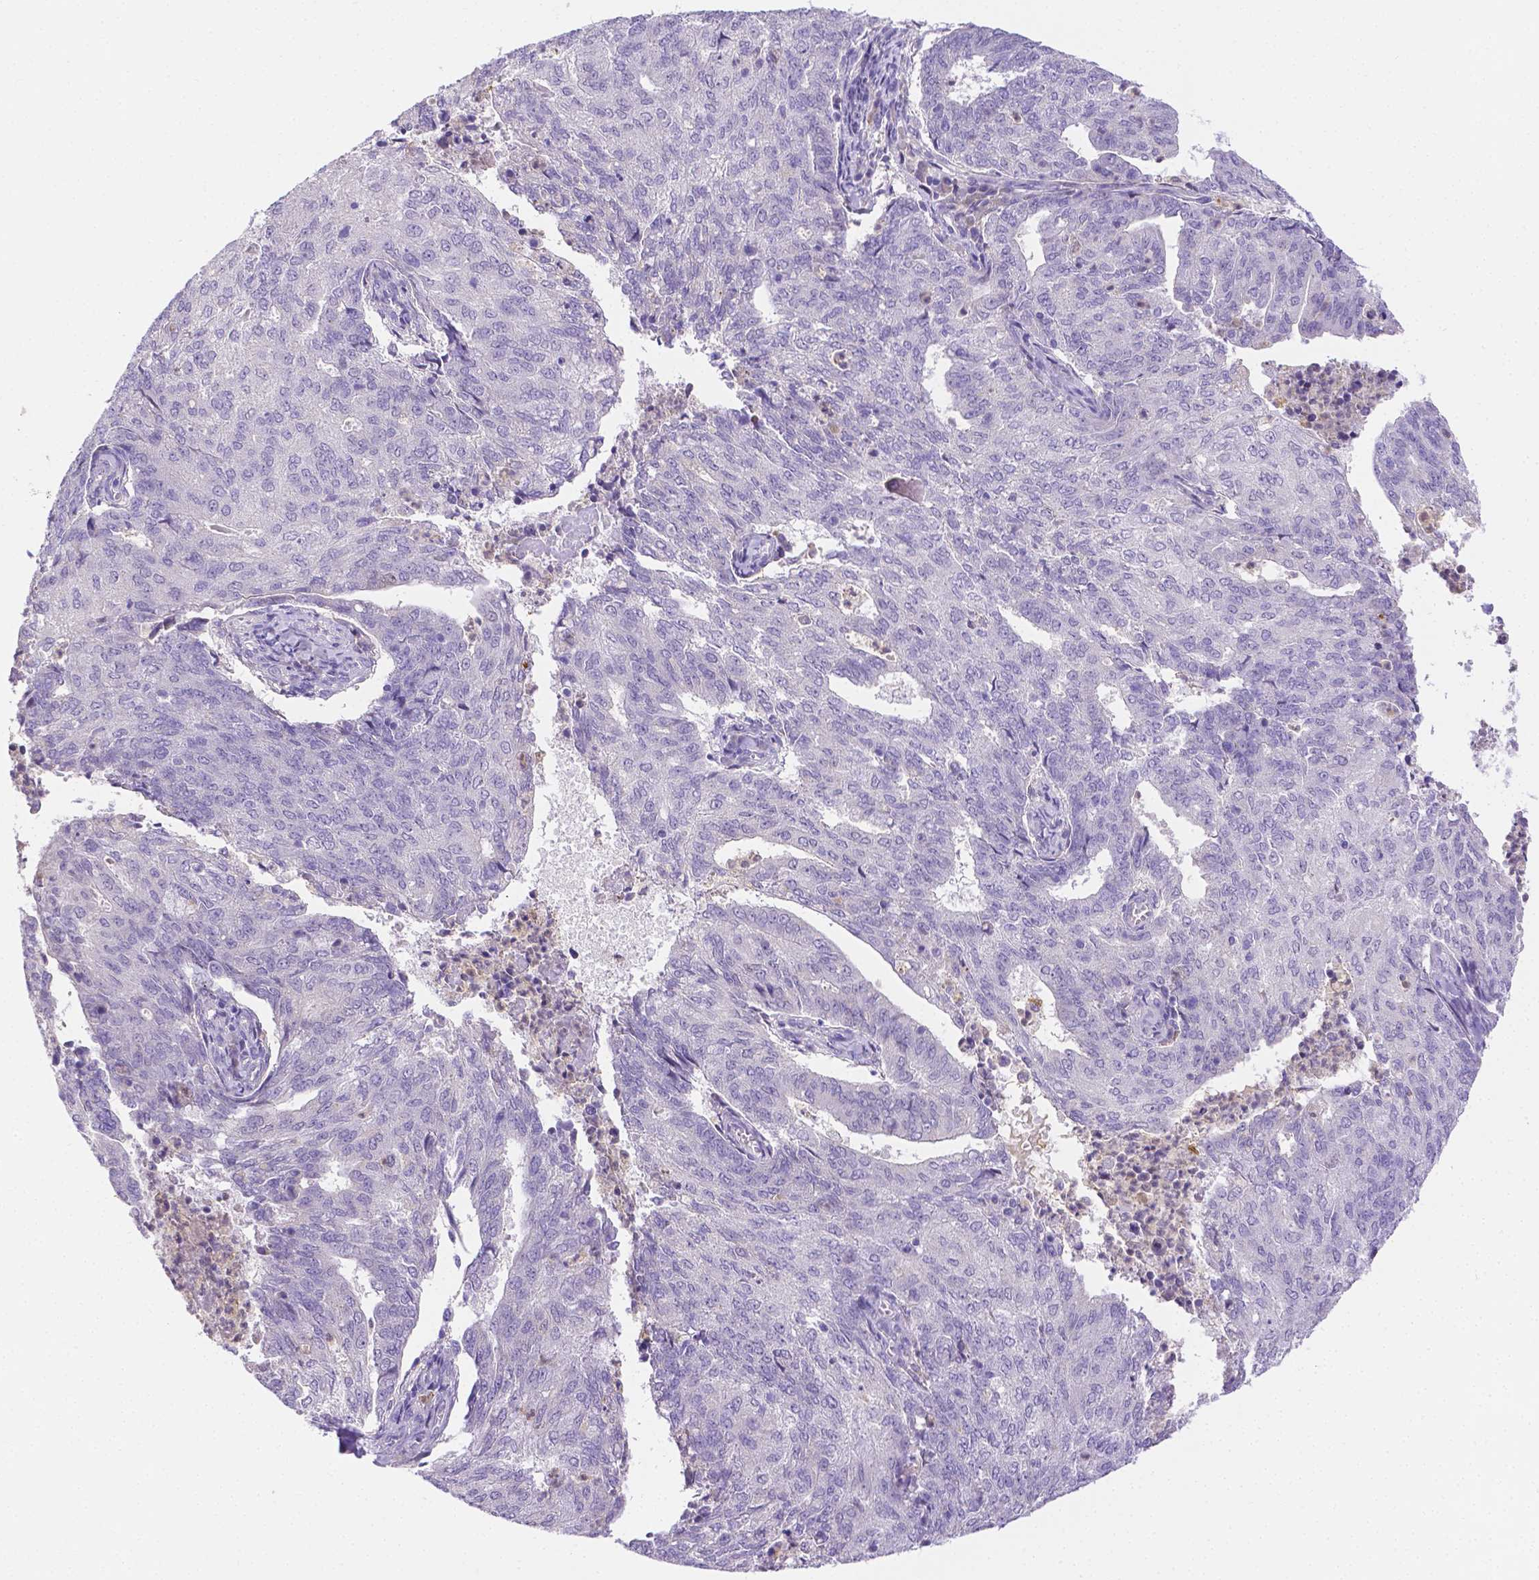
{"staining": {"intensity": "negative", "quantity": "none", "location": "none"}, "tissue": "endometrial cancer", "cell_type": "Tumor cells", "image_type": "cancer", "snomed": [{"axis": "morphology", "description": "Adenocarcinoma, NOS"}, {"axis": "topography", "description": "Endometrium"}], "caption": "Immunohistochemical staining of endometrial cancer (adenocarcinoma) exhibits no significant staining in tumor cells.", "gene": "NXPH2", "patient": {"sex": "female", "age": 82}}